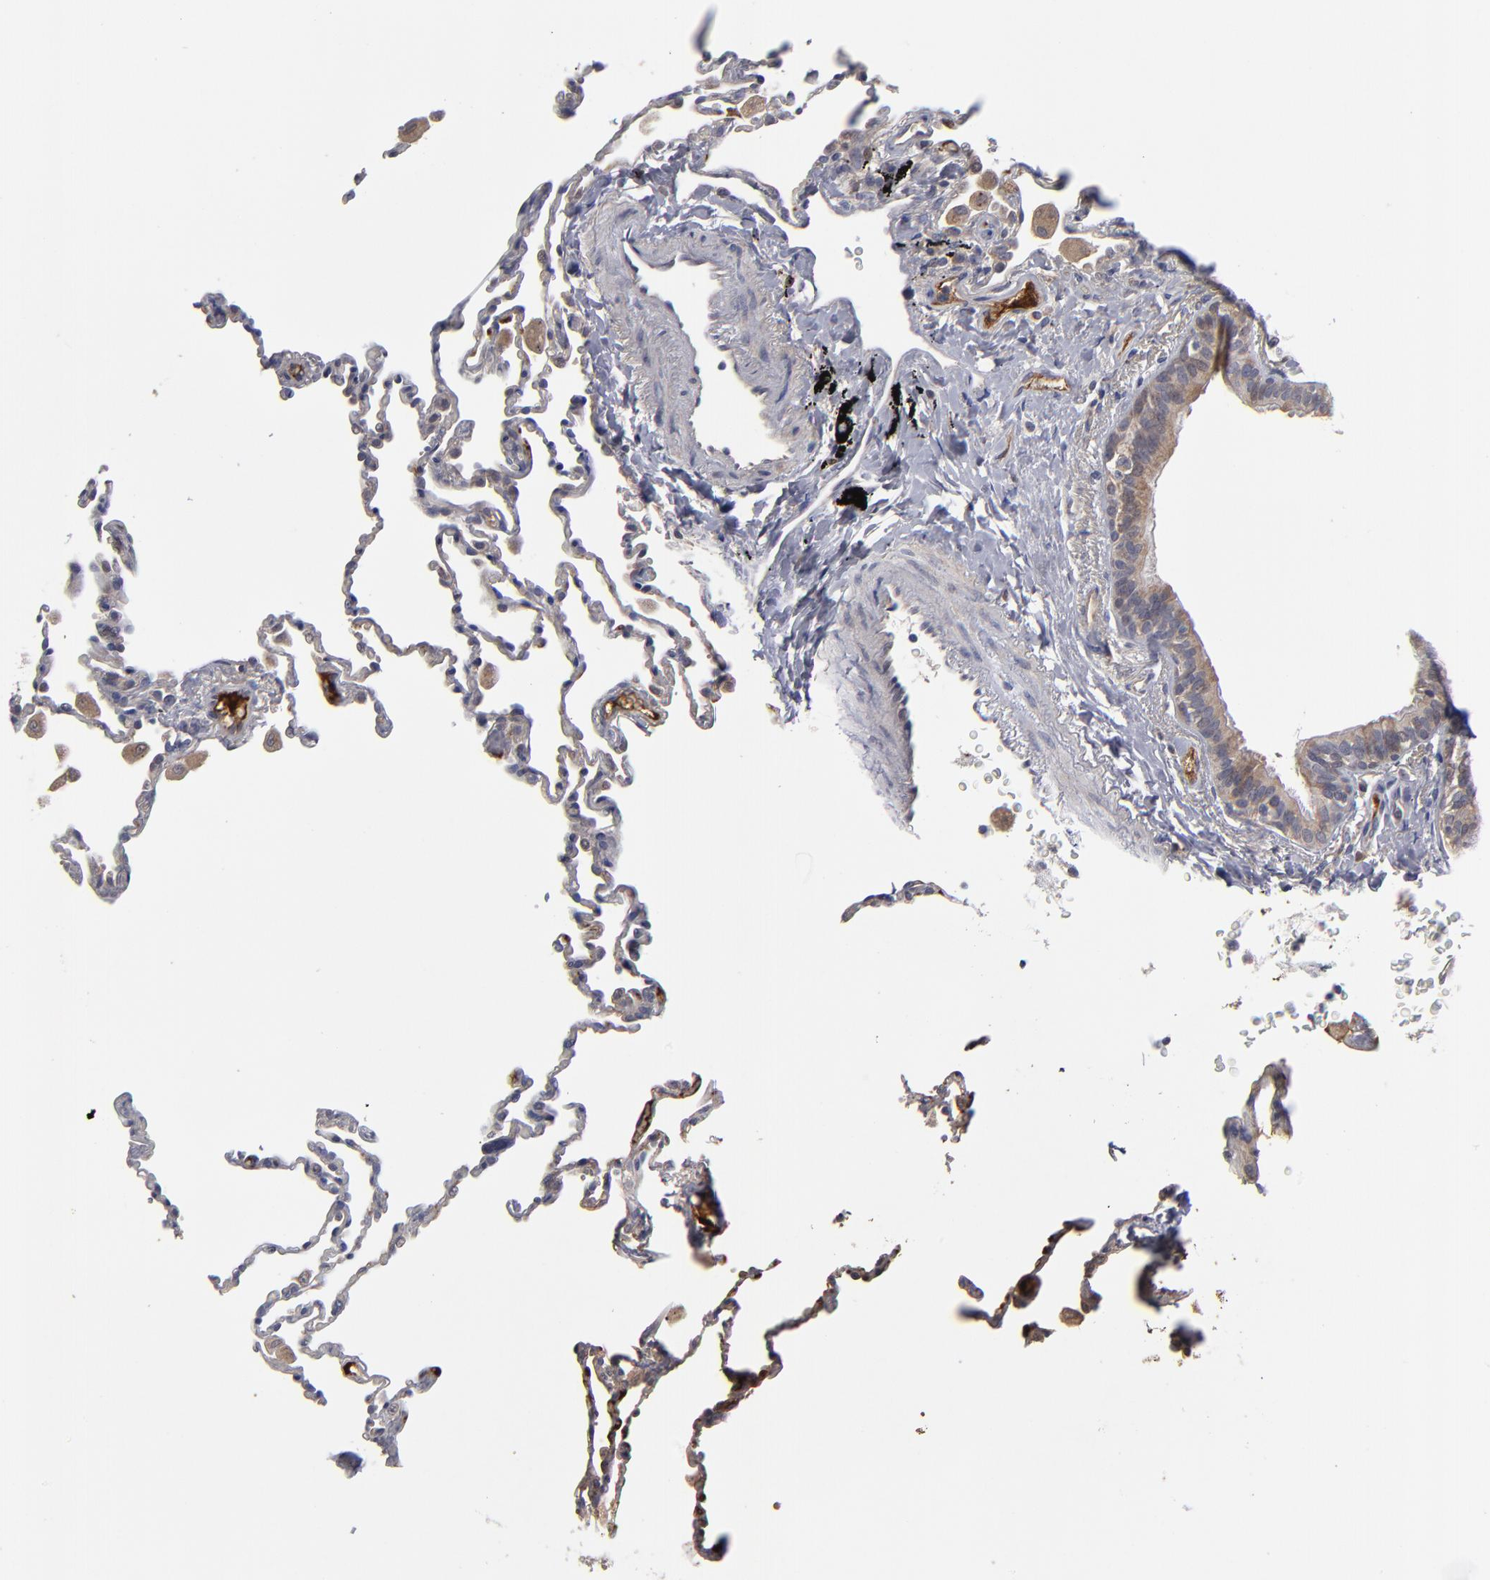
{"staining": {"intensity": "weak", "quantity": ">75%", "location": "cytoplasmic/membranous"}, "tissue": "lung", "cell_type": "Alveolar cells", "image_type": "normal", "snomed": [{"axis": "morphology", "description": "Normal tissue, NOS"}, {"axis": "topography", "description": "Lung"}], "caption": "Brown immunohistochemical staining in unremarkable lung reveals weak cytoplasmic/membranous expression in approximately >75% of alveolar cells. (Stains: DAB (3,3'-diaminobenzidine) in brown, nuclei in blue, Microscopy: brightfield microscopy at high magnification).", "gene": "EXD2", "patient": {"sex": "male", "age": 59}}